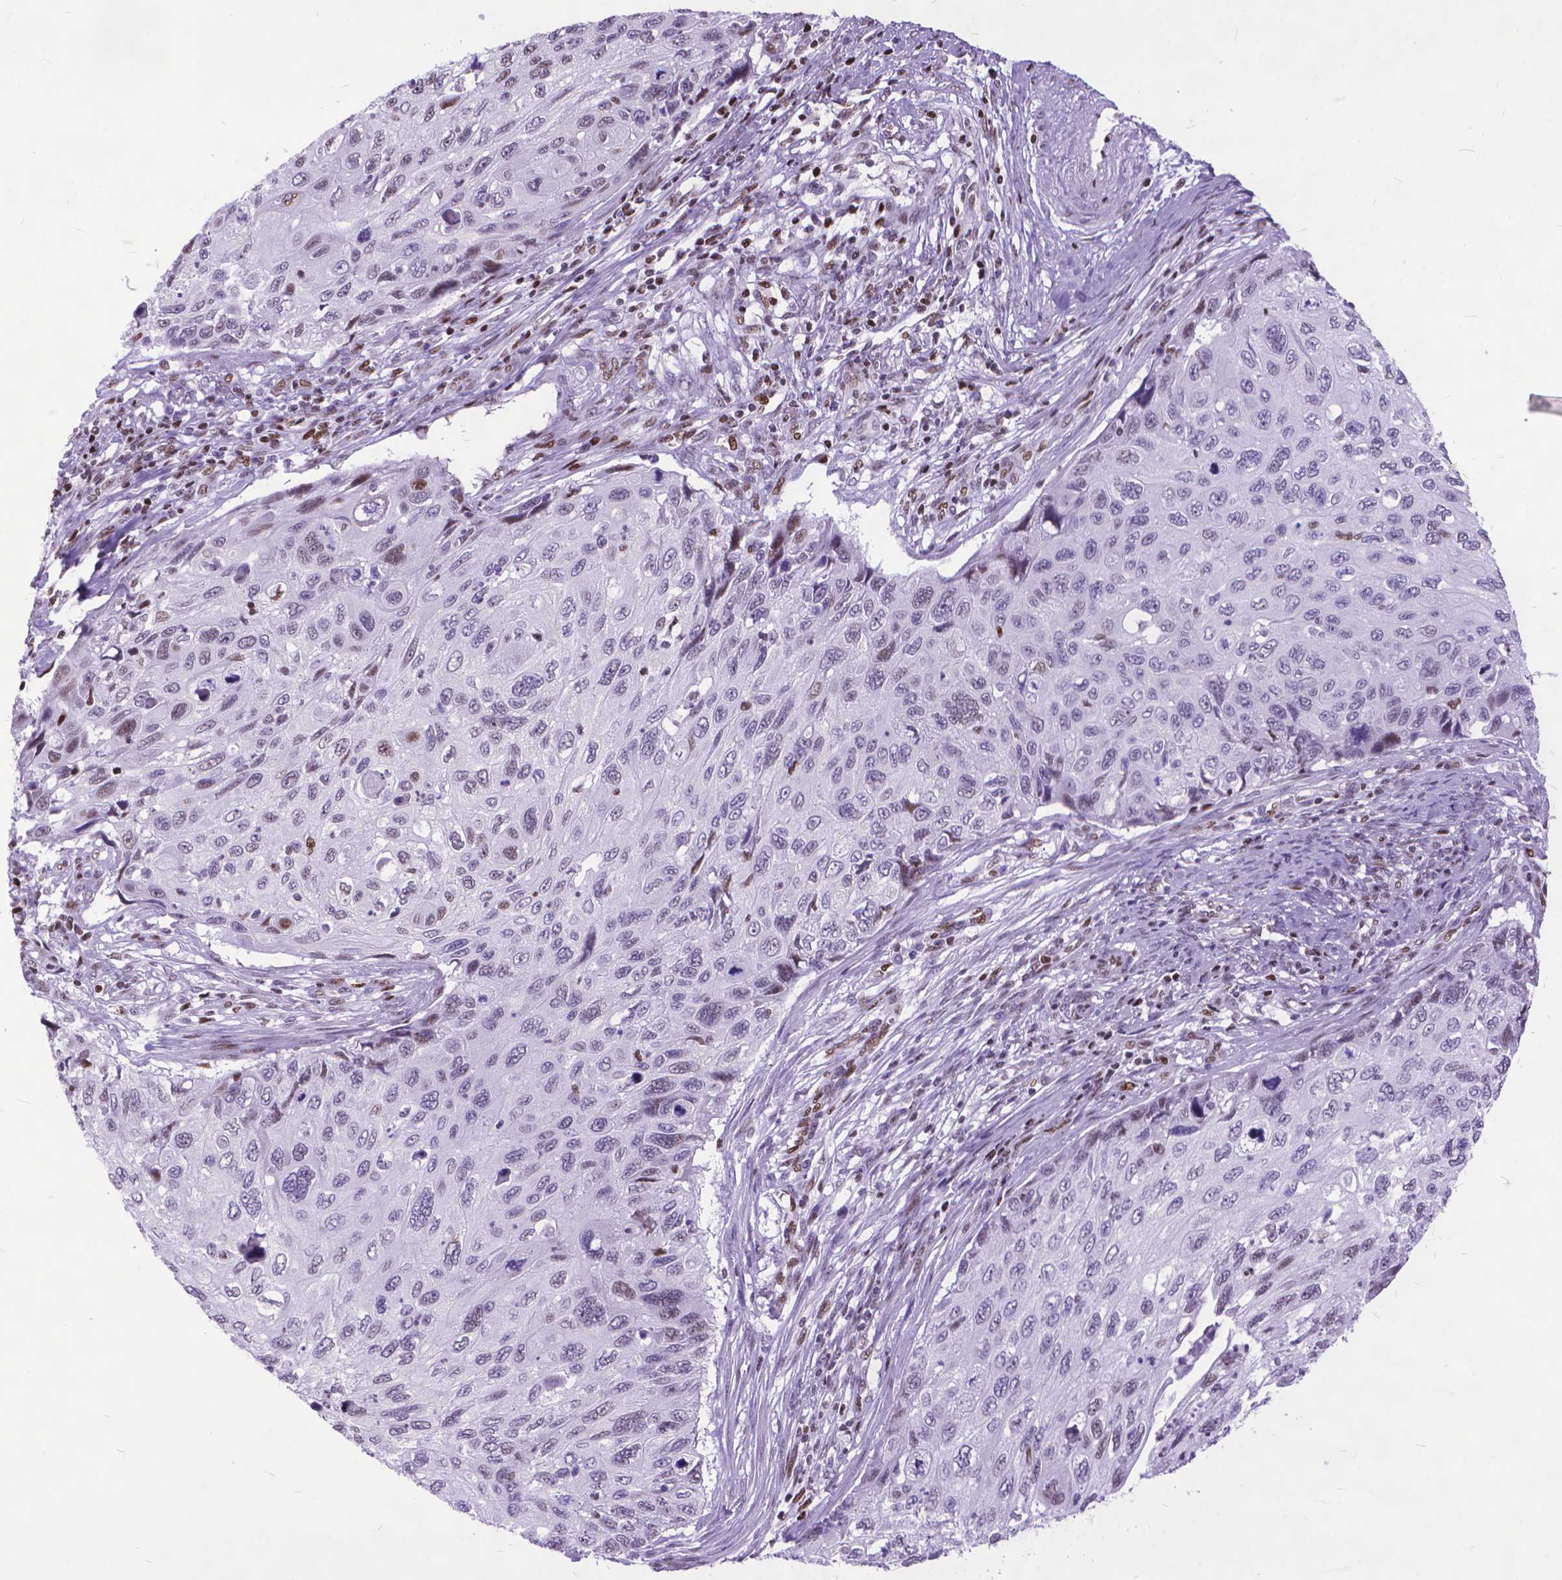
{"staining": {"intensity": "weak", "quantity": "<25%", "location": "nuclear"}, "tissue": "cervical cancer", "cell_type": "Tumor cells", "image_type": "cancer", "snomed": [{"axis": "morphology", "description": "Squamous cell carcinoma, NOS"}, {"axis": "topography", "description": "Cervix"}], "caption": "This is an IHC photomicrograph of cervical cancer. There is no staining in tumor cells.", "gene": "POLE4", "patient": {"sex": "female", "age": 70}}